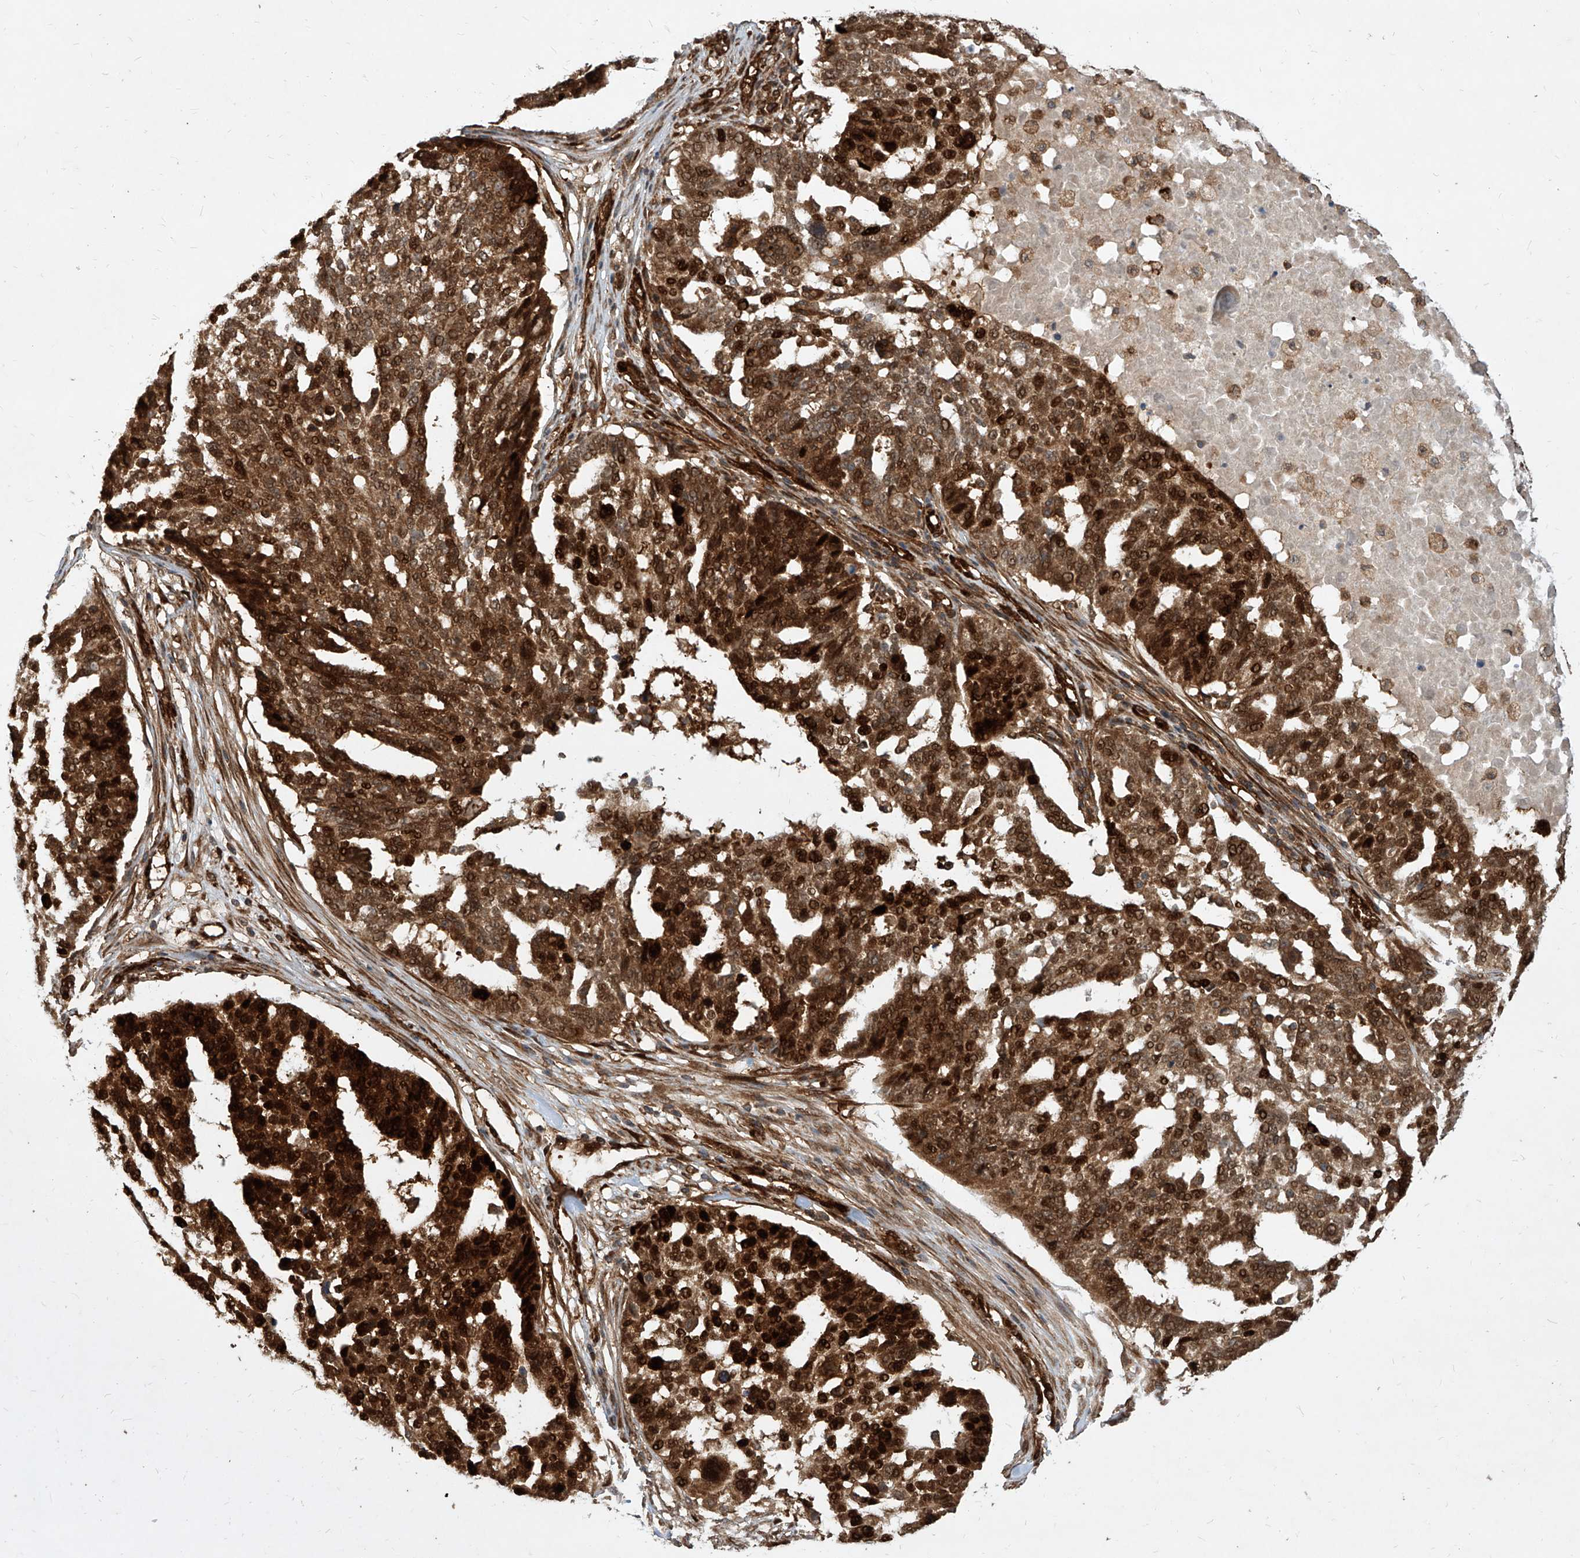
{"staining": {"intensity": "strong", "quantity": ">75%", "location": "cytoplasmic/membranous,nuclear"}, "tissue": "ovarian cancer", "cell_type": "Tumor cells", "image_type": "cancer", "snomed": [{"axis": "morphology", "description": "Cystadenocarcinoma, serous, NOS"}, {"axis": "topography", "description": "Ovary"}], "caption": "An IHC histopathology image of tumor tissue is shown. Protein staining in brown labels strong cytoplasmic/membranous and nuclear positivity in ovarian cancer (serous cystadenocarcinoma) within tumor cells.", "gene": "MAGED2", "patient": {"sex": "female", "age": 59}}